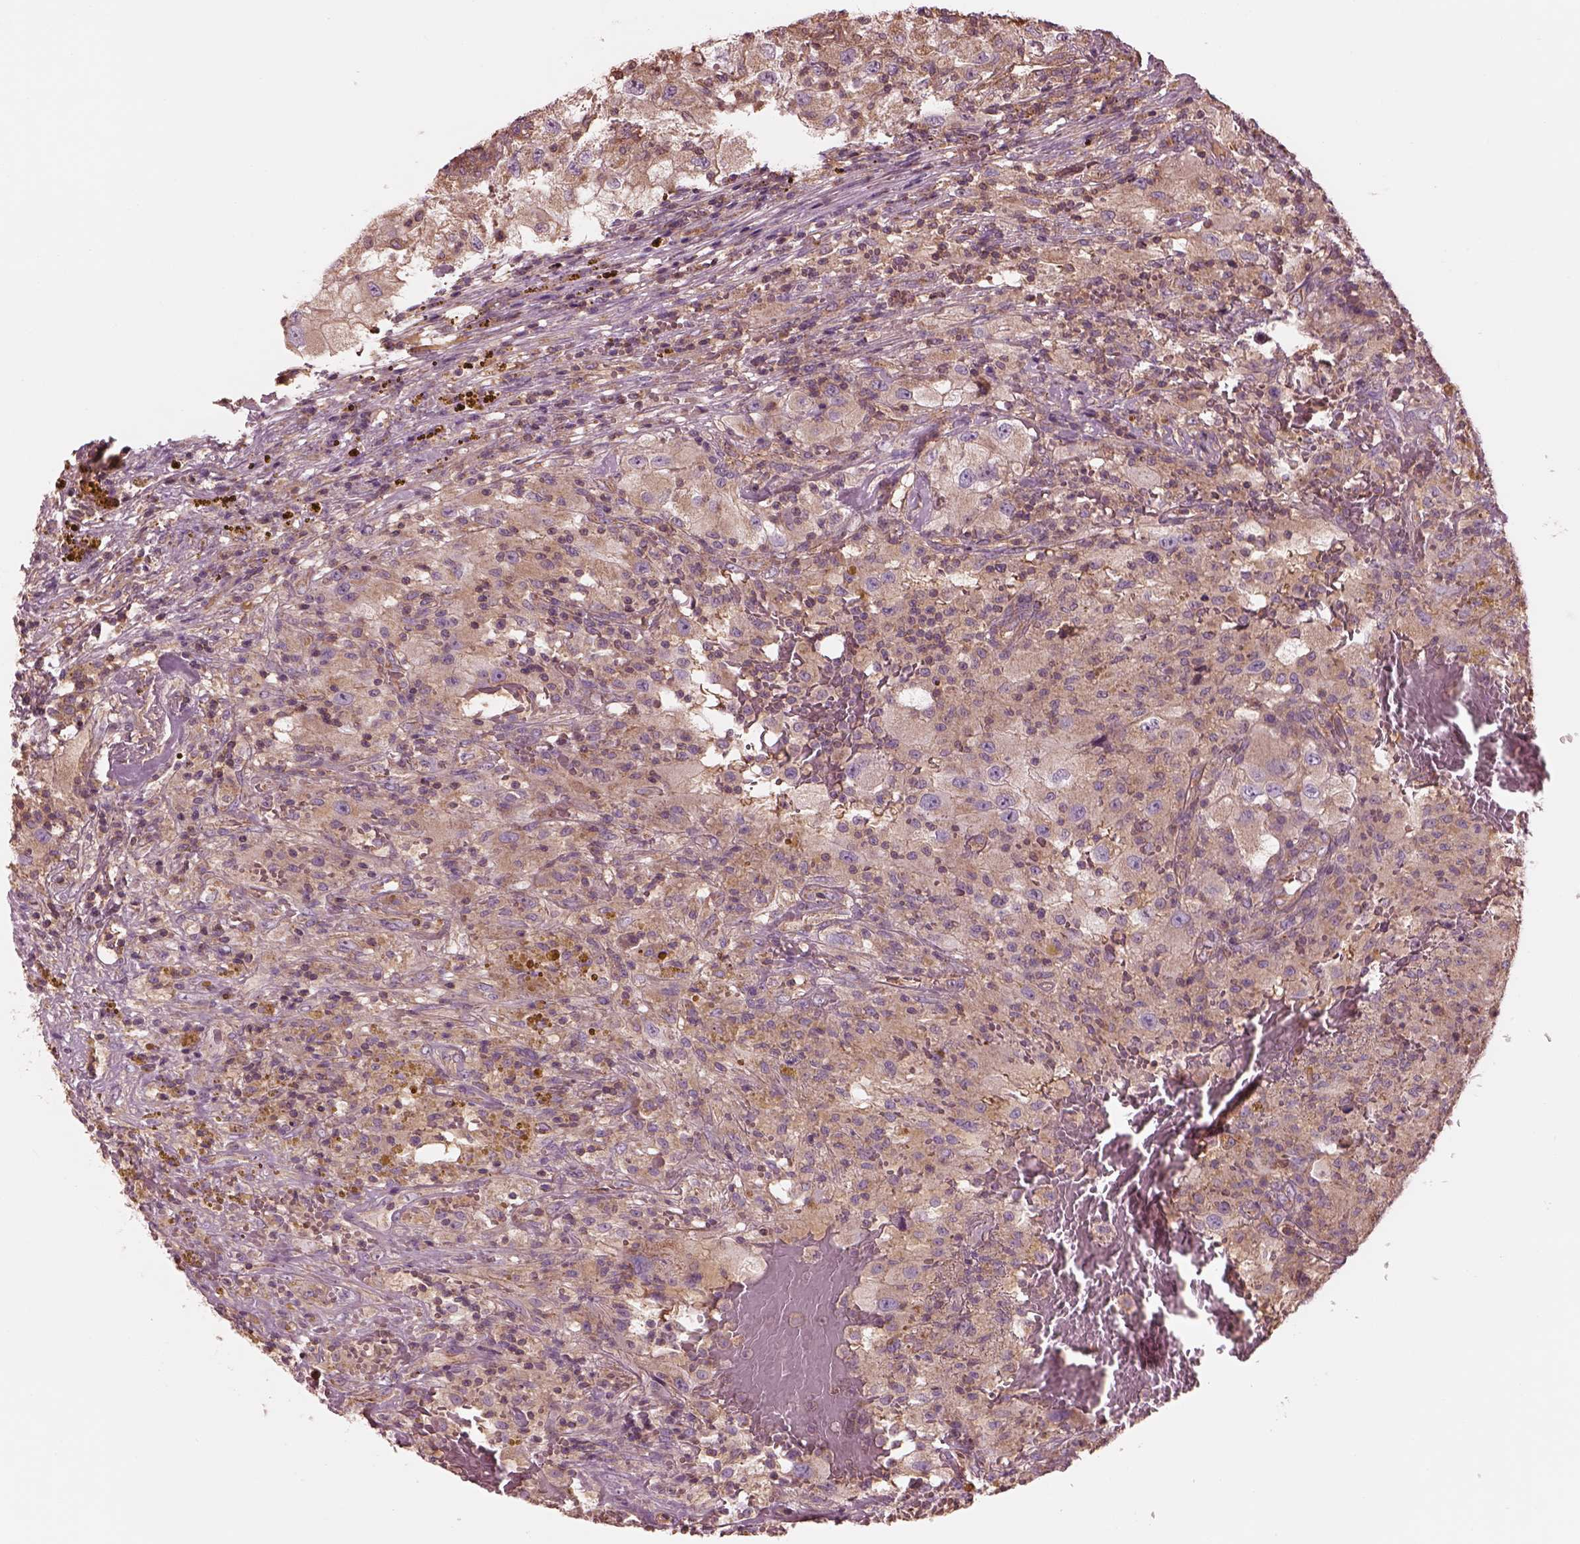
{"staining": {"intensity": "weak", "quantity": "25%-75%", "location": "cytoplasmic/membranous"}, "tissue": "renal cancer", "cell_type": "Tumor cells", "image_type": "cancer", "snomed": [{"axis": "morphology", "description": "Adenocarcinoma, NOS"}, {"axis": "topography", "description": "Kidney"}], "caption": "Immunohistochemistry of human adenocarcinoma (renal) exhibits low levels of weak cytoplasmic/membranous positivity in approximately 25%-75% of tumor cells.", "gene": "STK33", "patient": {"sex": "female", "age": 67}}